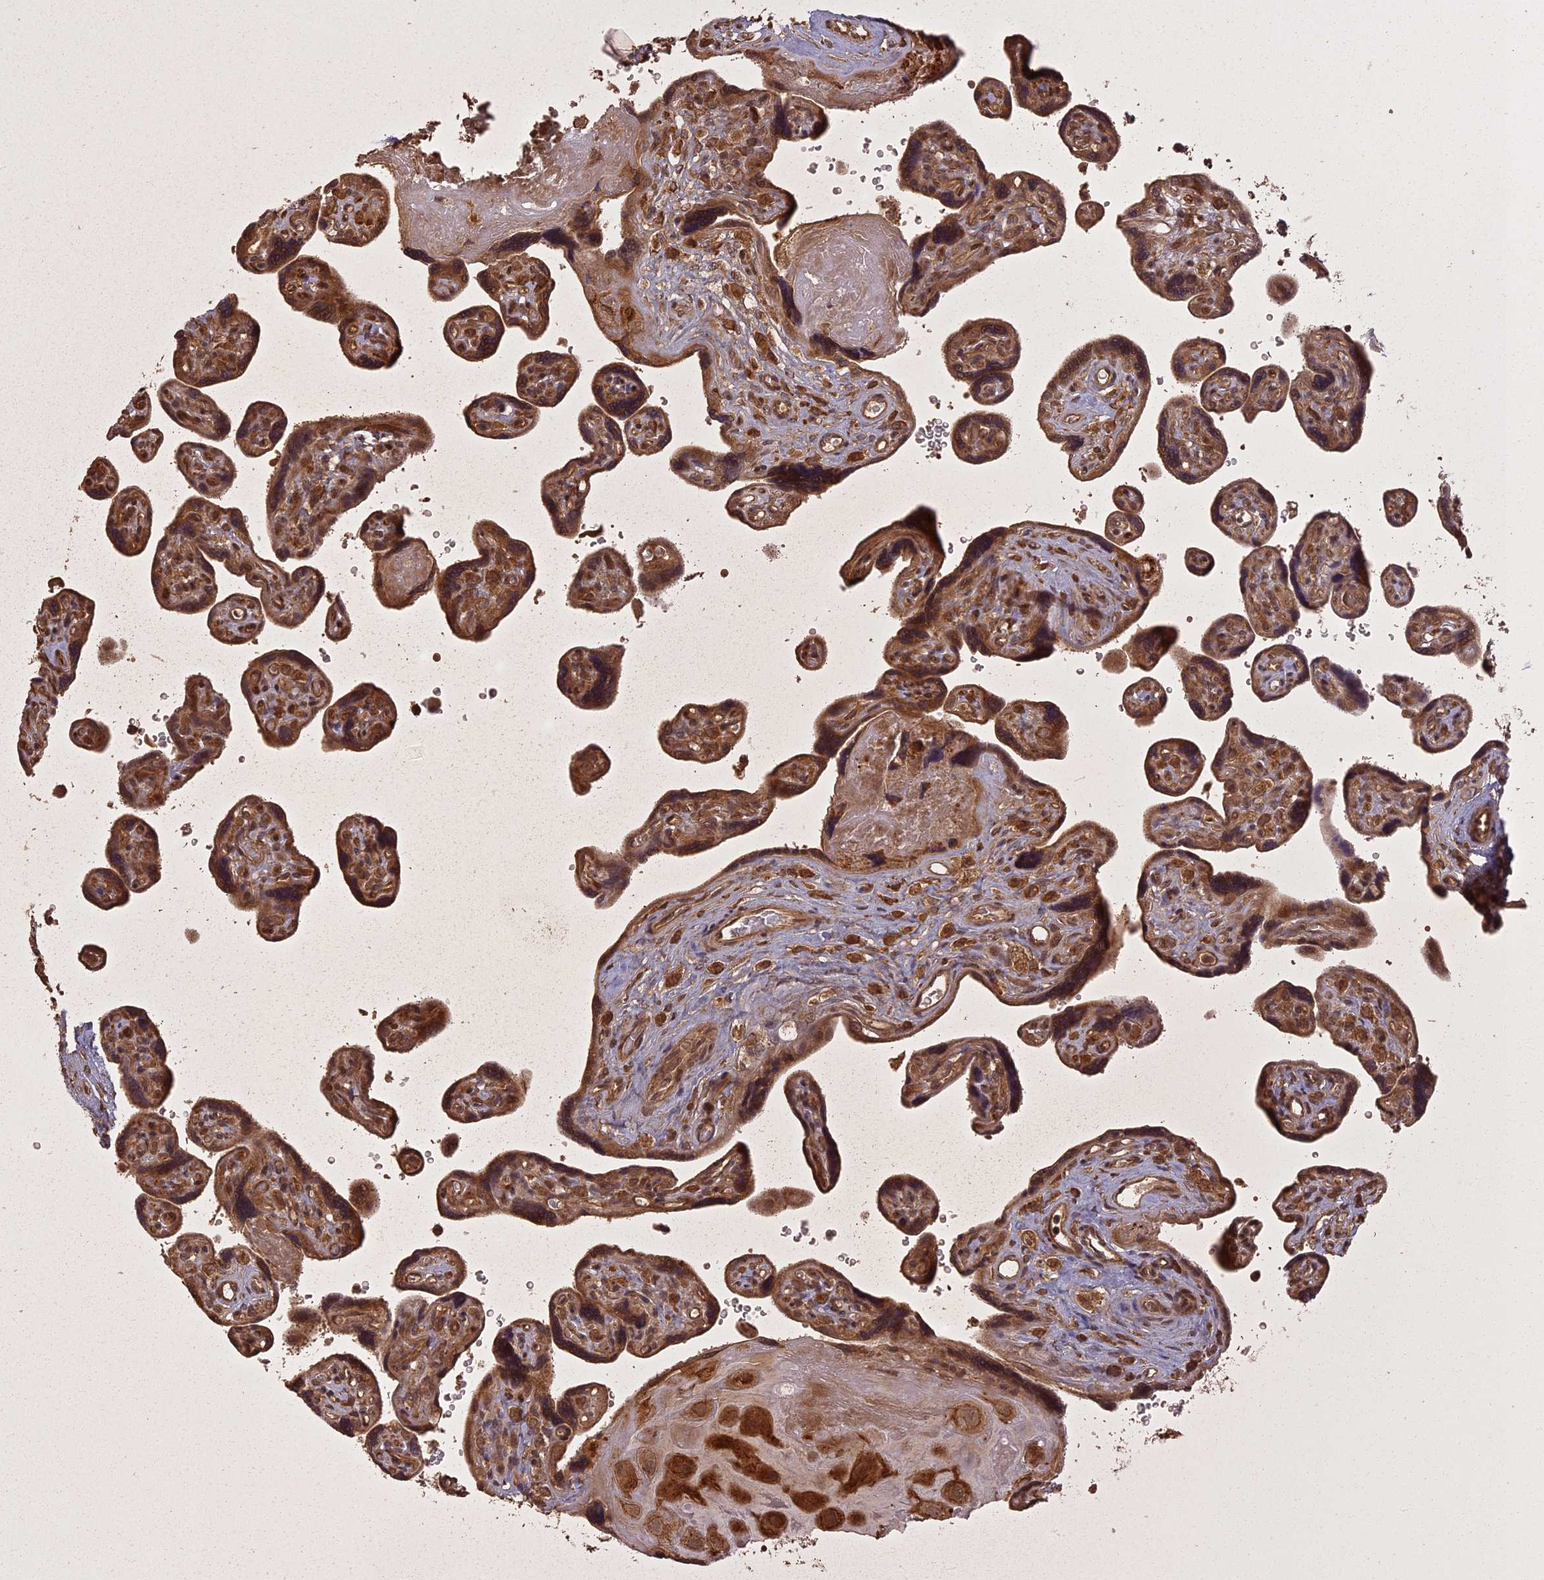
{"staining": {"intensity": "strong", "quantity": ">75%", "location": "cytoplasmic/membranous"}, "tissue": "placenta", "cell_type": "Decidual cells", "image_type": "normal", "snomed": [{"axis": "morphology", "description": "Normal tissue, NOS"}, {"axis": "topography", "description": "Placenta"}], "caption": "Immunohistochemistry (DAB) staining of benign human placenta reveals strong cytoplasmic/membranous protein staining in approximately >75% of decidual cells. (Stains: DAB (3,3'-diaminobenzidine) in brown, nuclei in blue, Microscopy: brightfield microscopy at high magnification).", "gene": "LIN37", "patient": {"sex": "female", "age": 39}}